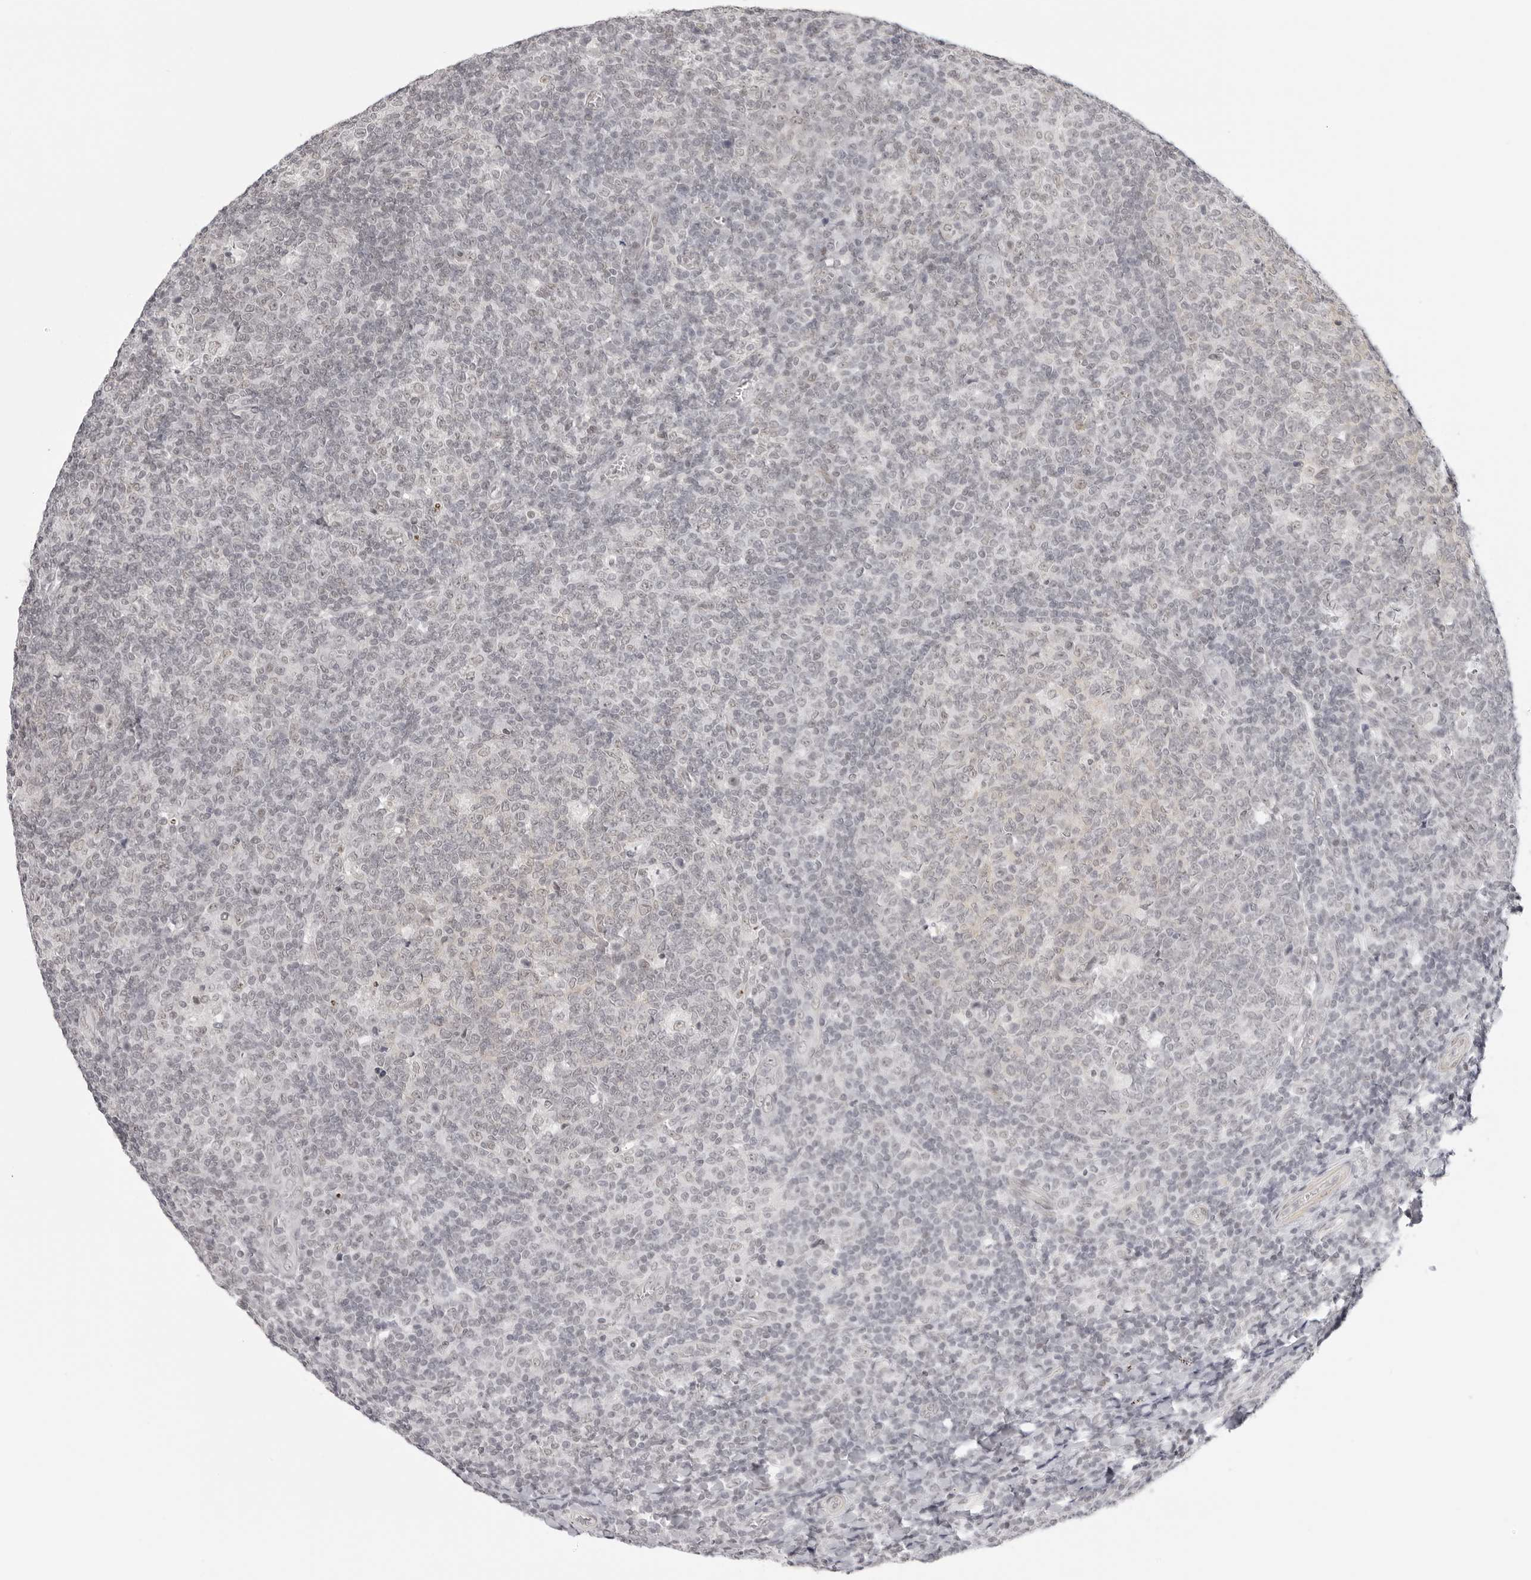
{"staining": {"intensity": "weak", "quantity": "25%-75%", "location": "cytoplasmic/membranous"}, "tissue": "tonsil", "cell_type": "Germinal center cells", "image_type": "normal", "snomed": [{"axis": "morphology", "description": "Normal tissue, NOS"}, {"axis": "topography", "description": "Tonsil"}], "caption": "Weak cytoplasmic/membranous staining for a protein is appreciated in about 25%-75% of germinal center cells of unremarkable tonsil using immunohistochemistry.", "gene": "TCIM", "patient": {"sex": "female", "age": 19}}